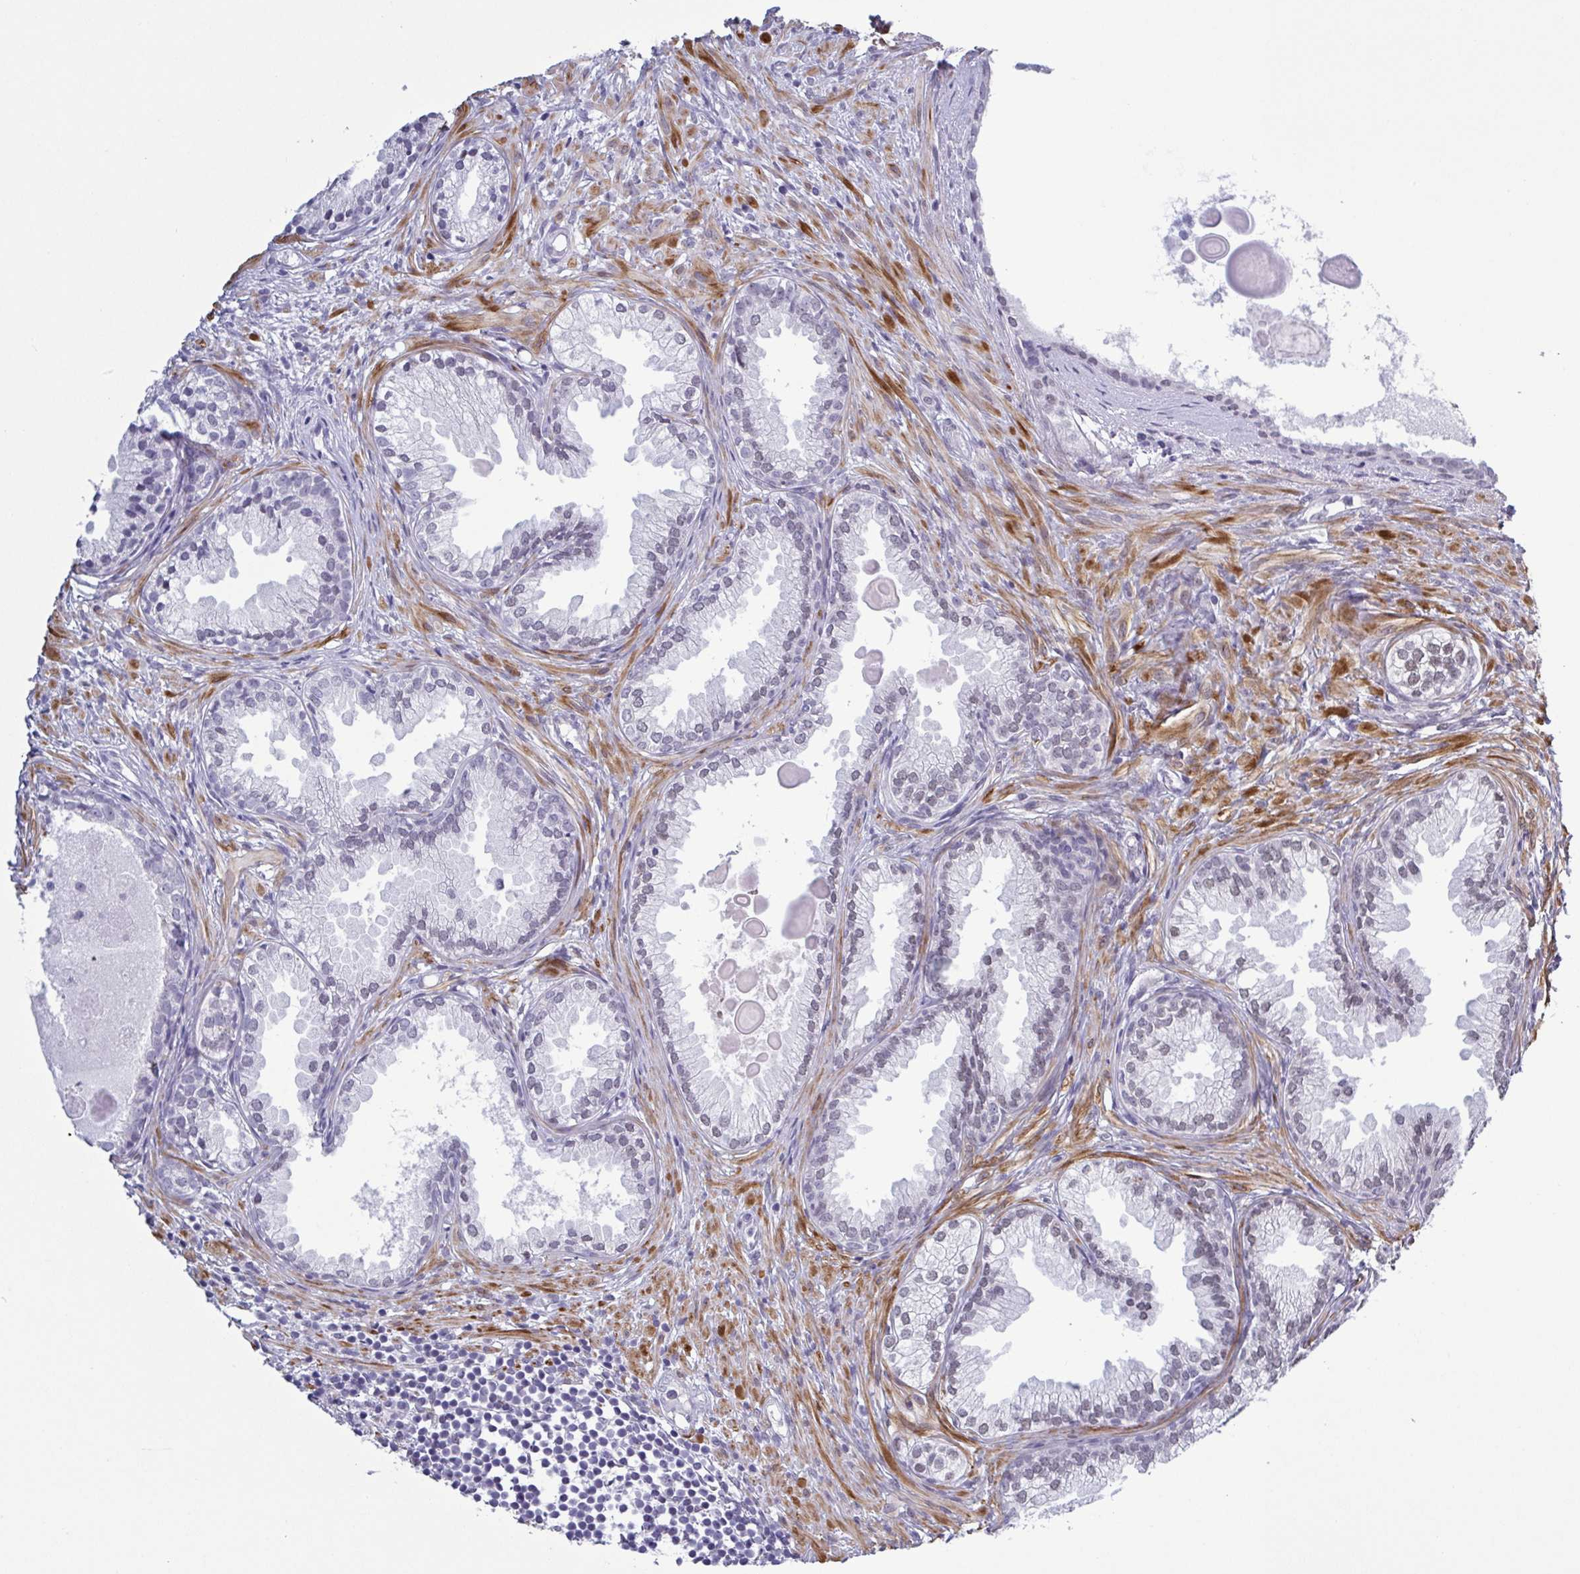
{"staining": {"intensity": "negative", "quantity": "none", "location": "none"}, "tissue": "prostate cancer", "cell_type": "Tumor cells", "image_type": "cancer", "snomed": [{"axis": "morphology", "description": "Adenocarcinoma, High grade"}, {"axis": "topography", "description": "Prostate"}], "caption": "DAB immunohistochemical staining of prostate cancer (adenocarcinoma (high-grade)) displays no significant staining in tumor cells.", "gene": "TMEM92", "patient": {"sex": "male", "age": 83}}